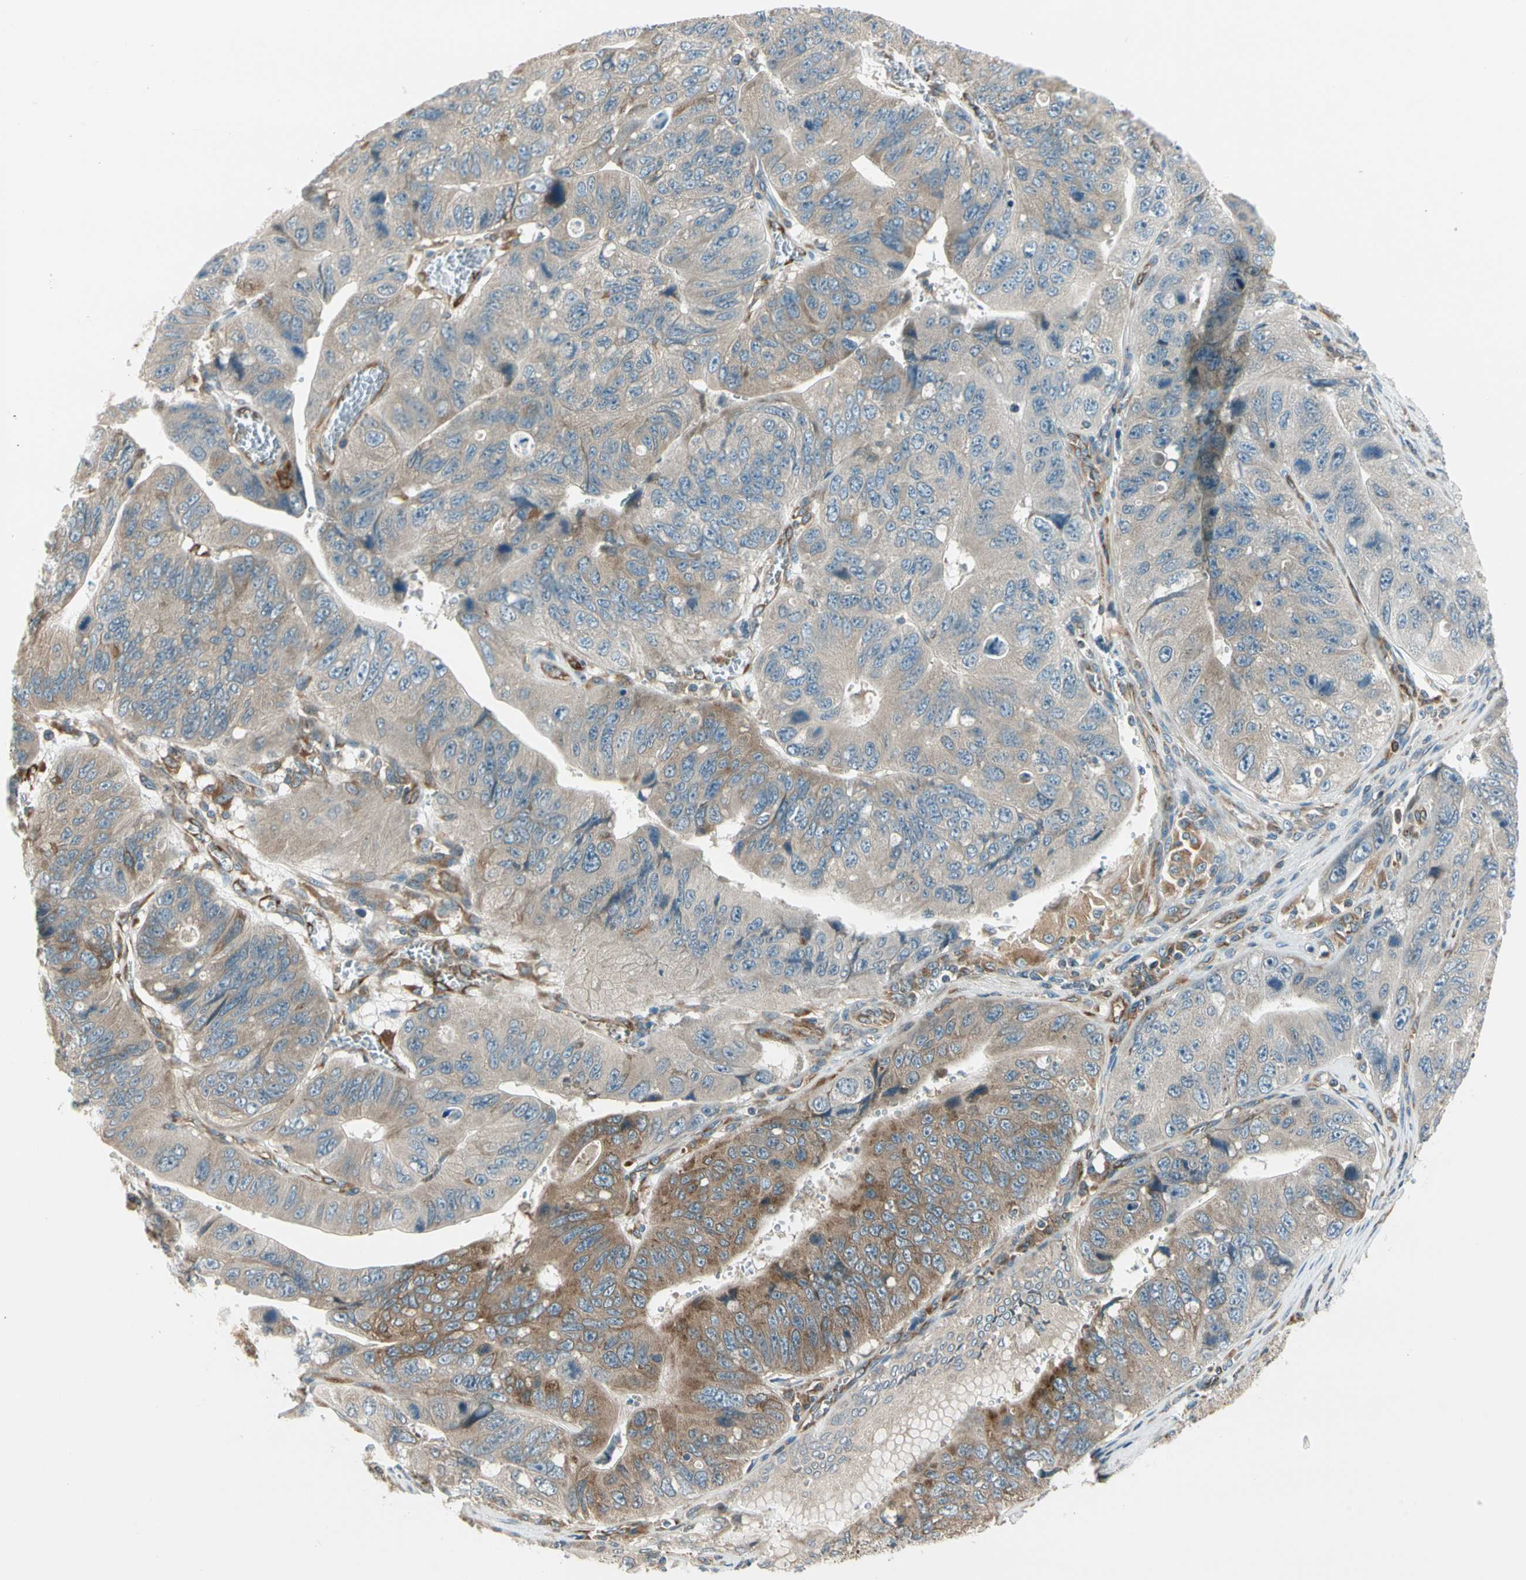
{"staining": {"intensity": "moderate", "quantity": "25%-75%", "location": "cytoplasmic/membranous"}, "tissue": "stomach cancer", "cell_type": "Tumor cells", "image_type": "cancer", "snomed": [{"axis": "morphology", "description": "Adenocarcinoma, NOS"}, {"axis": "topography", "description": "Stomach"}], "caption": "Approximately 25%-75% of tumor cells in human stomach cancer (adenocarcinoma) display moderate cytoplasmic/membranous protein staining as visualized by brown immunohistochemical staining.", "gene": "TRIO", "patient": {"sex": "male", "age": 59}}